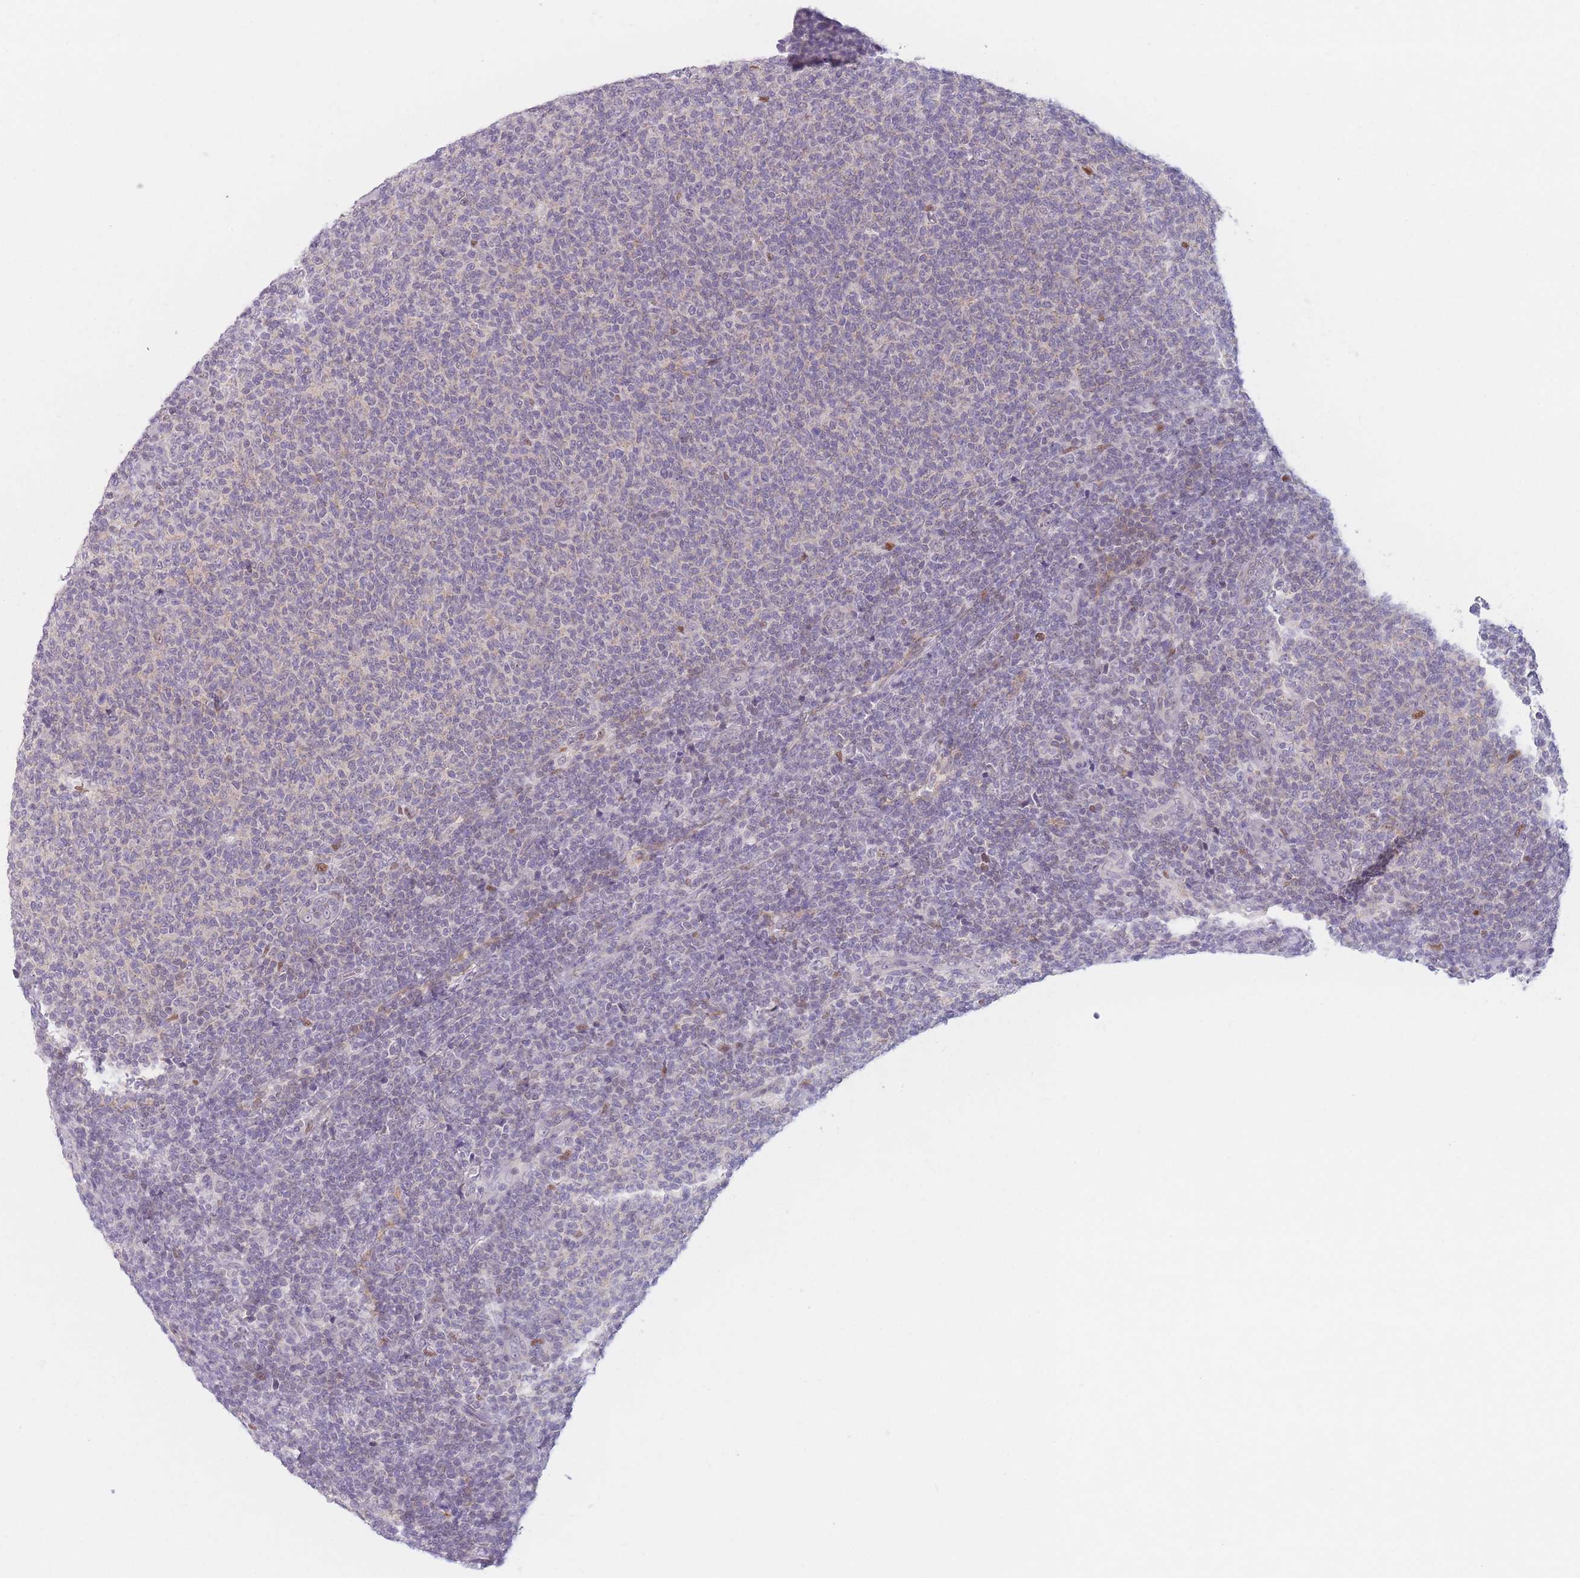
{"staining": {"intensity": "negative", "quantity": "none", "location": "none"}, "tissue": "lymphoma", "cell_type": "Tumor cells", "image_type": "cancer", "snomed": [{"axis": "morphology", "description": "Malignant lymphoma, non-Hodgkin's type, Low grade"}, {"axis": "topography", "description": "Lymph node"}], "caption": "IHC photomicrograph of neoplastic tissue: lymphoma stained with DAB (3,3'-diaminobenzidine) shows no significant protein positivity in tumor cells.", "gene": "ZNF439", "patient": {"sex": "male", "age": 66}}